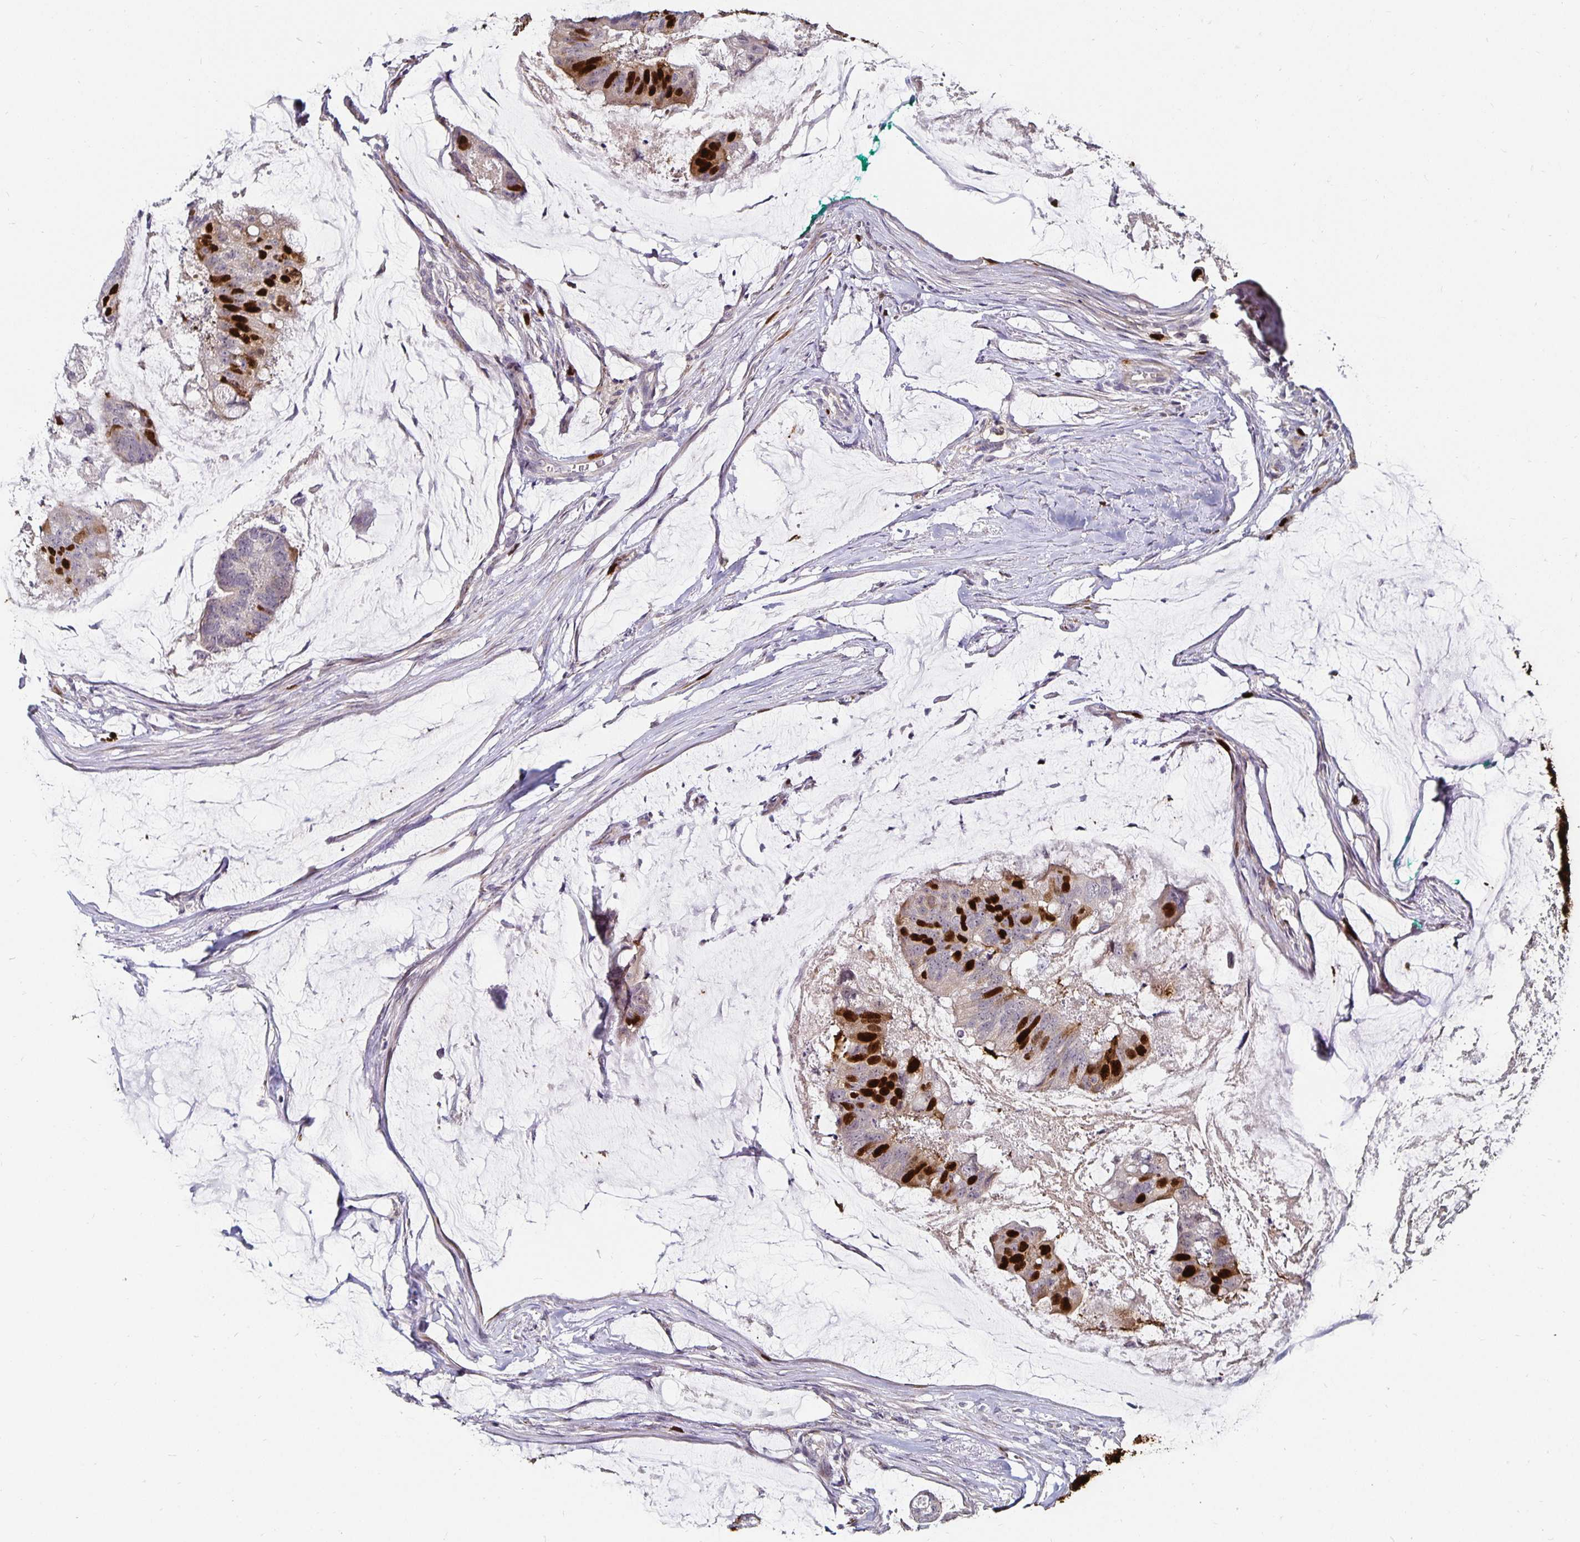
{"staining": {"intensity": "strong", "quantity": "25%-75%", "location": "nuclear"}, "tissue": "colorectal cancer", "cell_type": "Tumor cells", "image_type": "cancer", "snomed": [{"axis": "morphology", "description": "Adenocarcinoma, NOS"}, {"axis": "topography", "description": "Colon"}], "caption": "Protein staining of adenocarcinoma (colorectal) tissue reveals strong nuclear positivity in about 25%-75% of tumor cells.", "gene": "ANLN", "patient": {"sex": "male", "age": 62}}